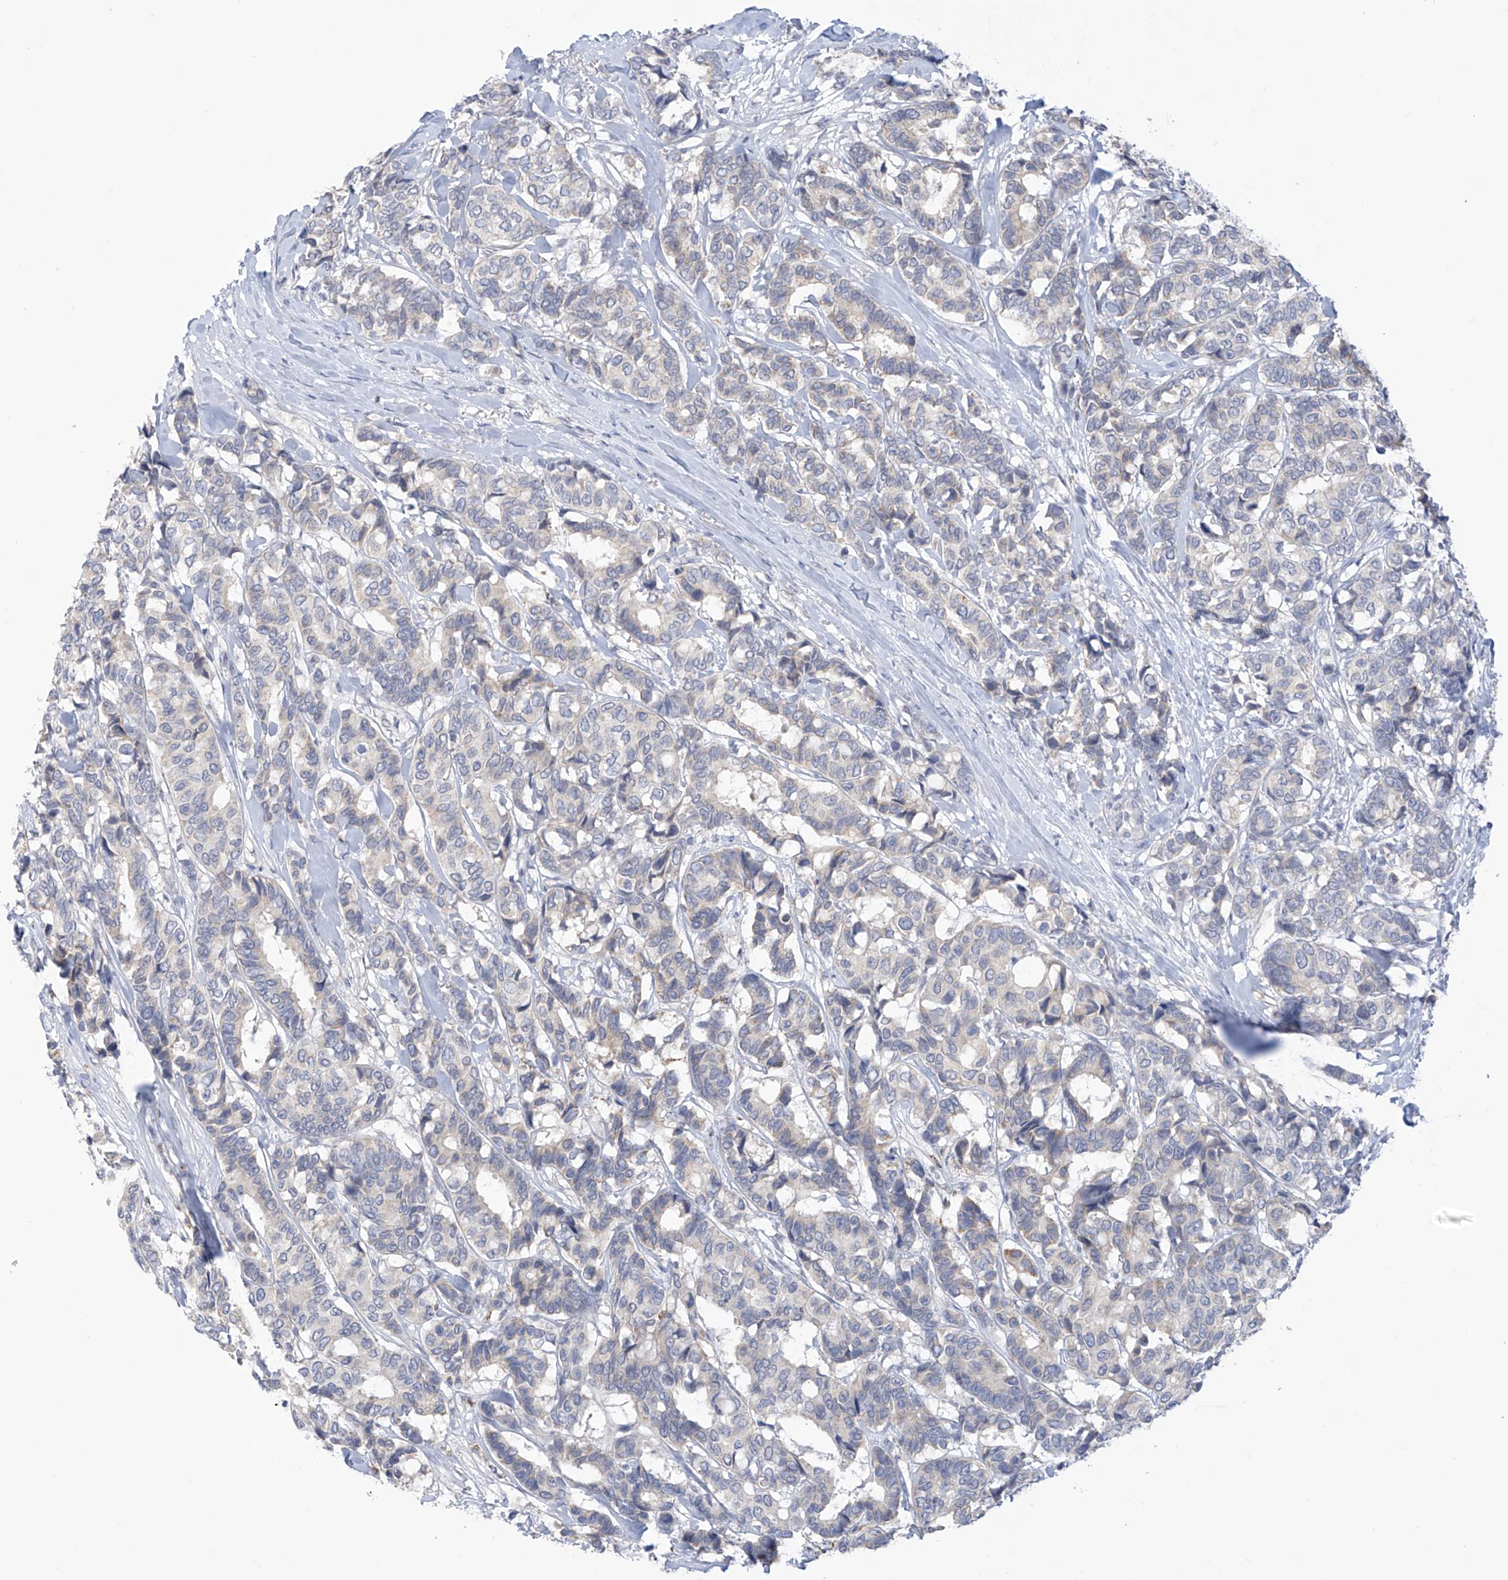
{"staining": {"intensity": "weak", "quantity": "25%-75%", "location": "cytoplasmic/membranous"}, "tissue": "breast cancer", "cell_type": "Tumor cells", "image_type": "cancer", "snomed": [{"axis": "morphology", "description": "Duct carcinoma"}, {"axis": "topography", "description": "Breast"}], "caption": "This is a micrograph of immunohistochemistry (IHC) staining of breast cancer, which shows weak positivity in the cytoplasmic/membranous of tumor cells.", "gene": "IBA57", "patient": {"sex": "female", "age": 87}}